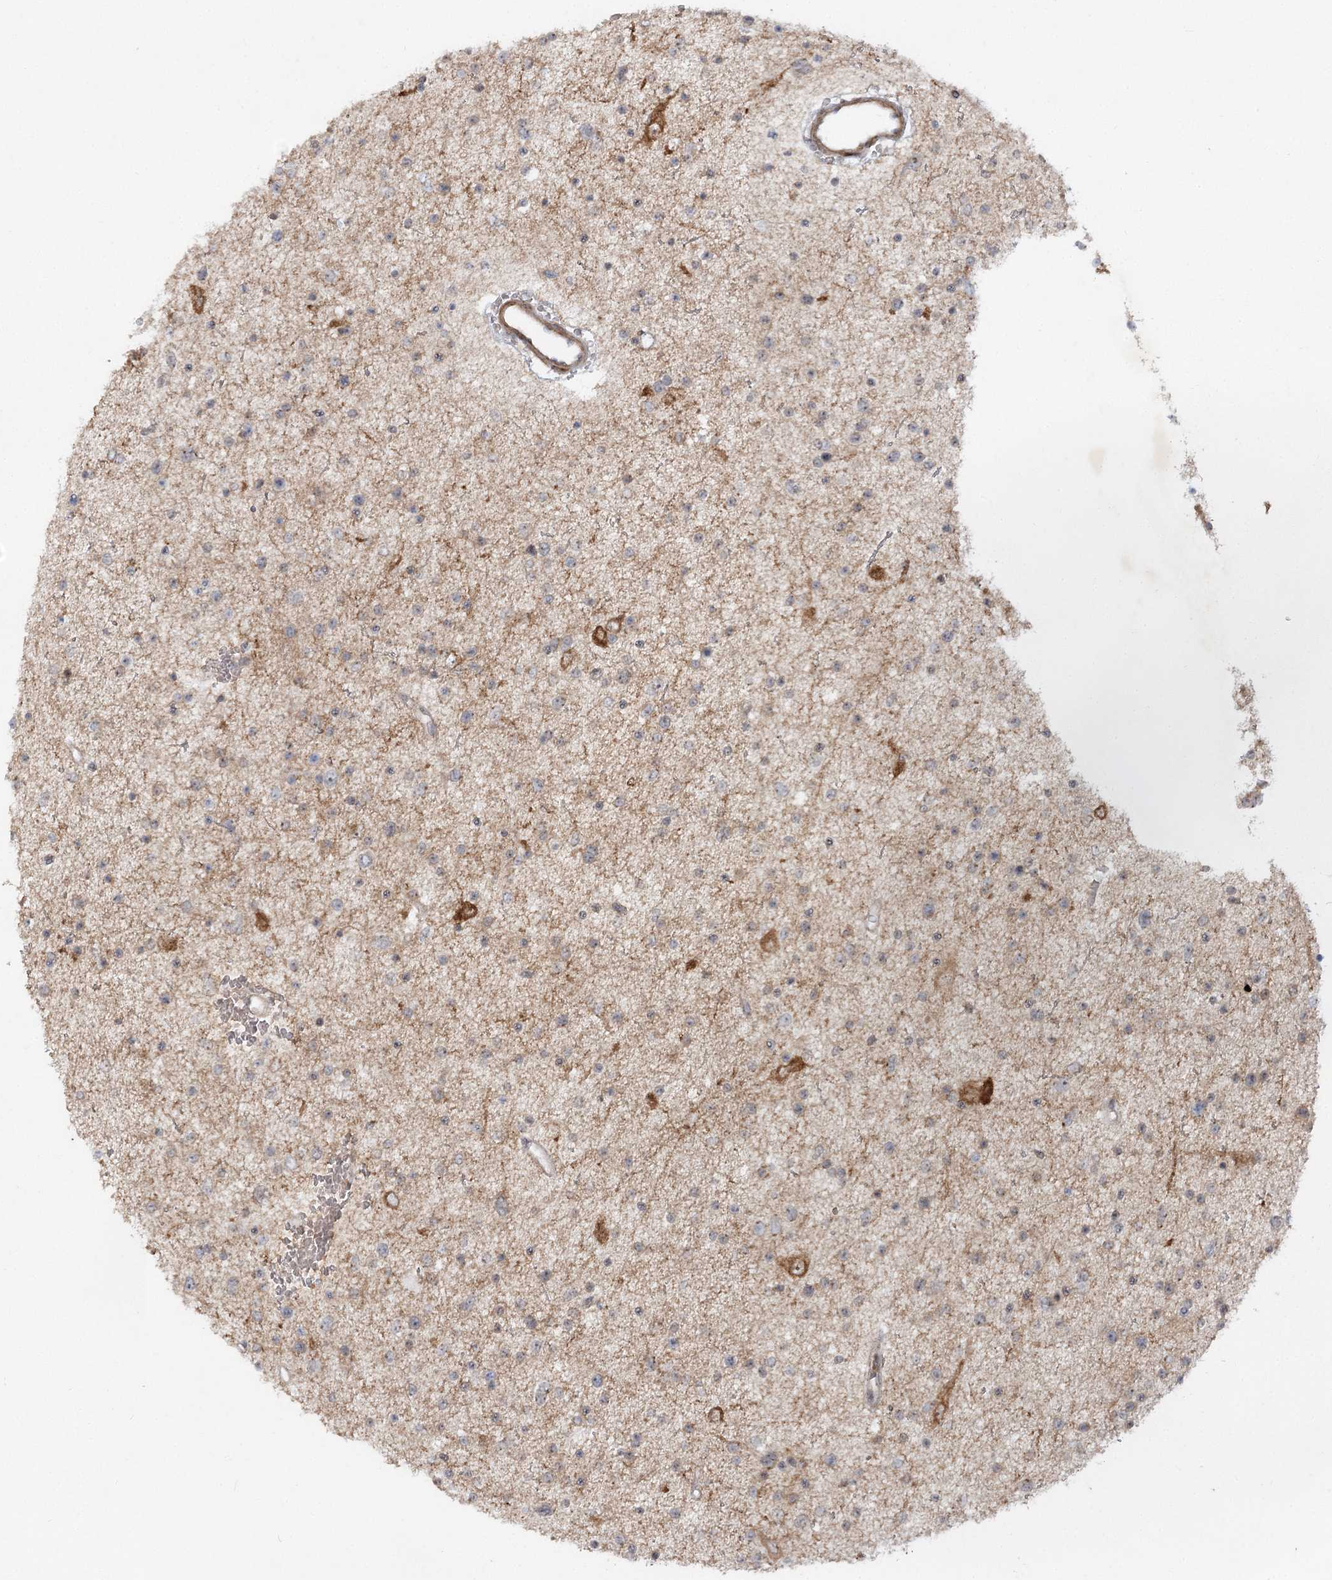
{"staining": {"intensity": "negative", "quantity": "none", "location": "none"}, "tissue": "glioma", "cell_type": "Tumor cells", "image_type": "cancer", "snomed": [{"axis": "morphology", "description": "Glioma, malignant, Low grade"}, {"axis": "topography", "description": "Brain"}], "caption": "Immunohistochemistry of human glioma exhibits no expression in tumor cells.", "gene": "SH2D3A", "patient": {"sex": "female", "age": 37}}